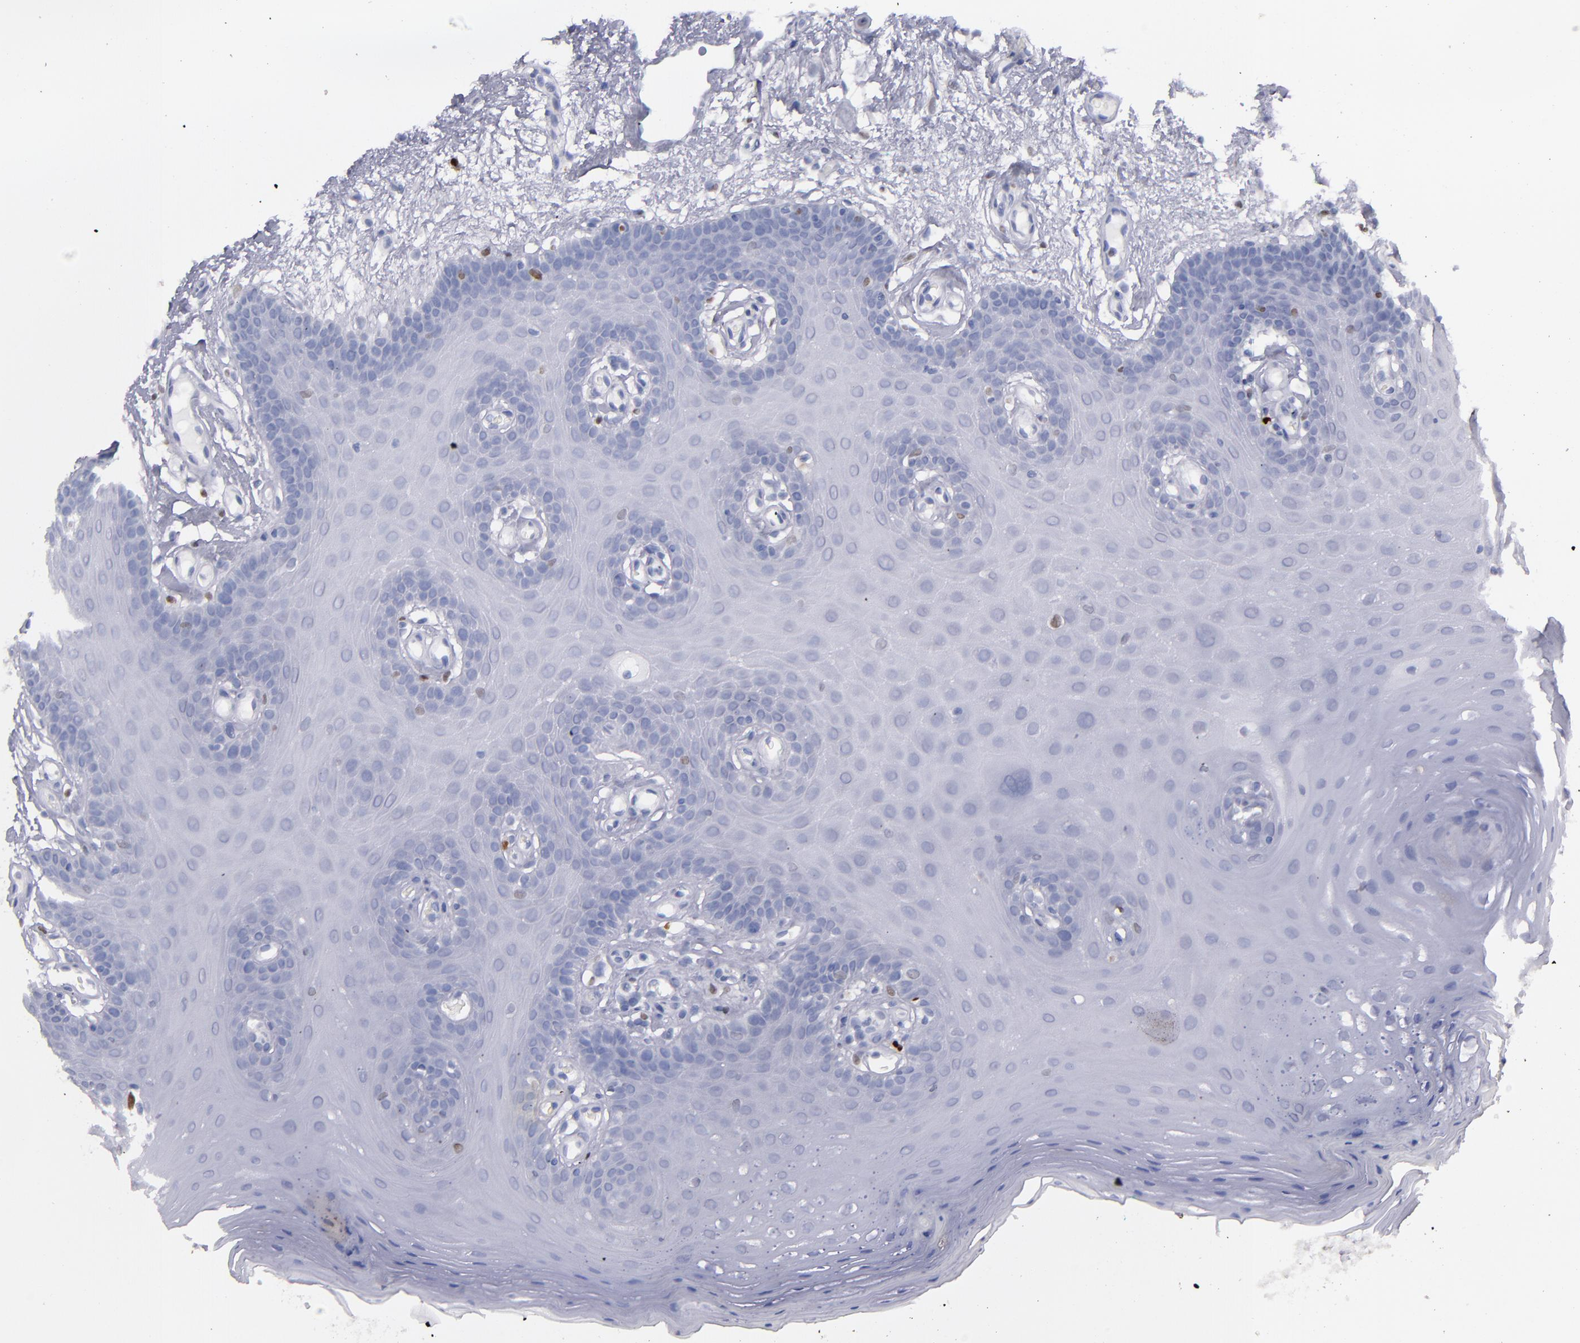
{"staining": {"intensity": "negative", "quantity": "none", "location": "none"}, "tissue": "oral mucosa", "cell_type": "Squamous epithelial cells", "image_type": "normal", "snomed": [{"axis": "morphology", "description": "Normal tissue, NOS"}, {"axis": "morphology", "description": "Squamous cell carcinoma, NOS"}, {"axis": "topography", "description": "Skeletal muscle"}, {"axis": "topography", "description": "Oral tissue"}, {"axis": "topography", "description": "Head-Neck"}], "caption": "The IHC photomicrograph has no significant positivity in squamous epithelial cells of oral mucosa.", "gene": "IRF8", "patient": {"sex": "male", "age": 71}}